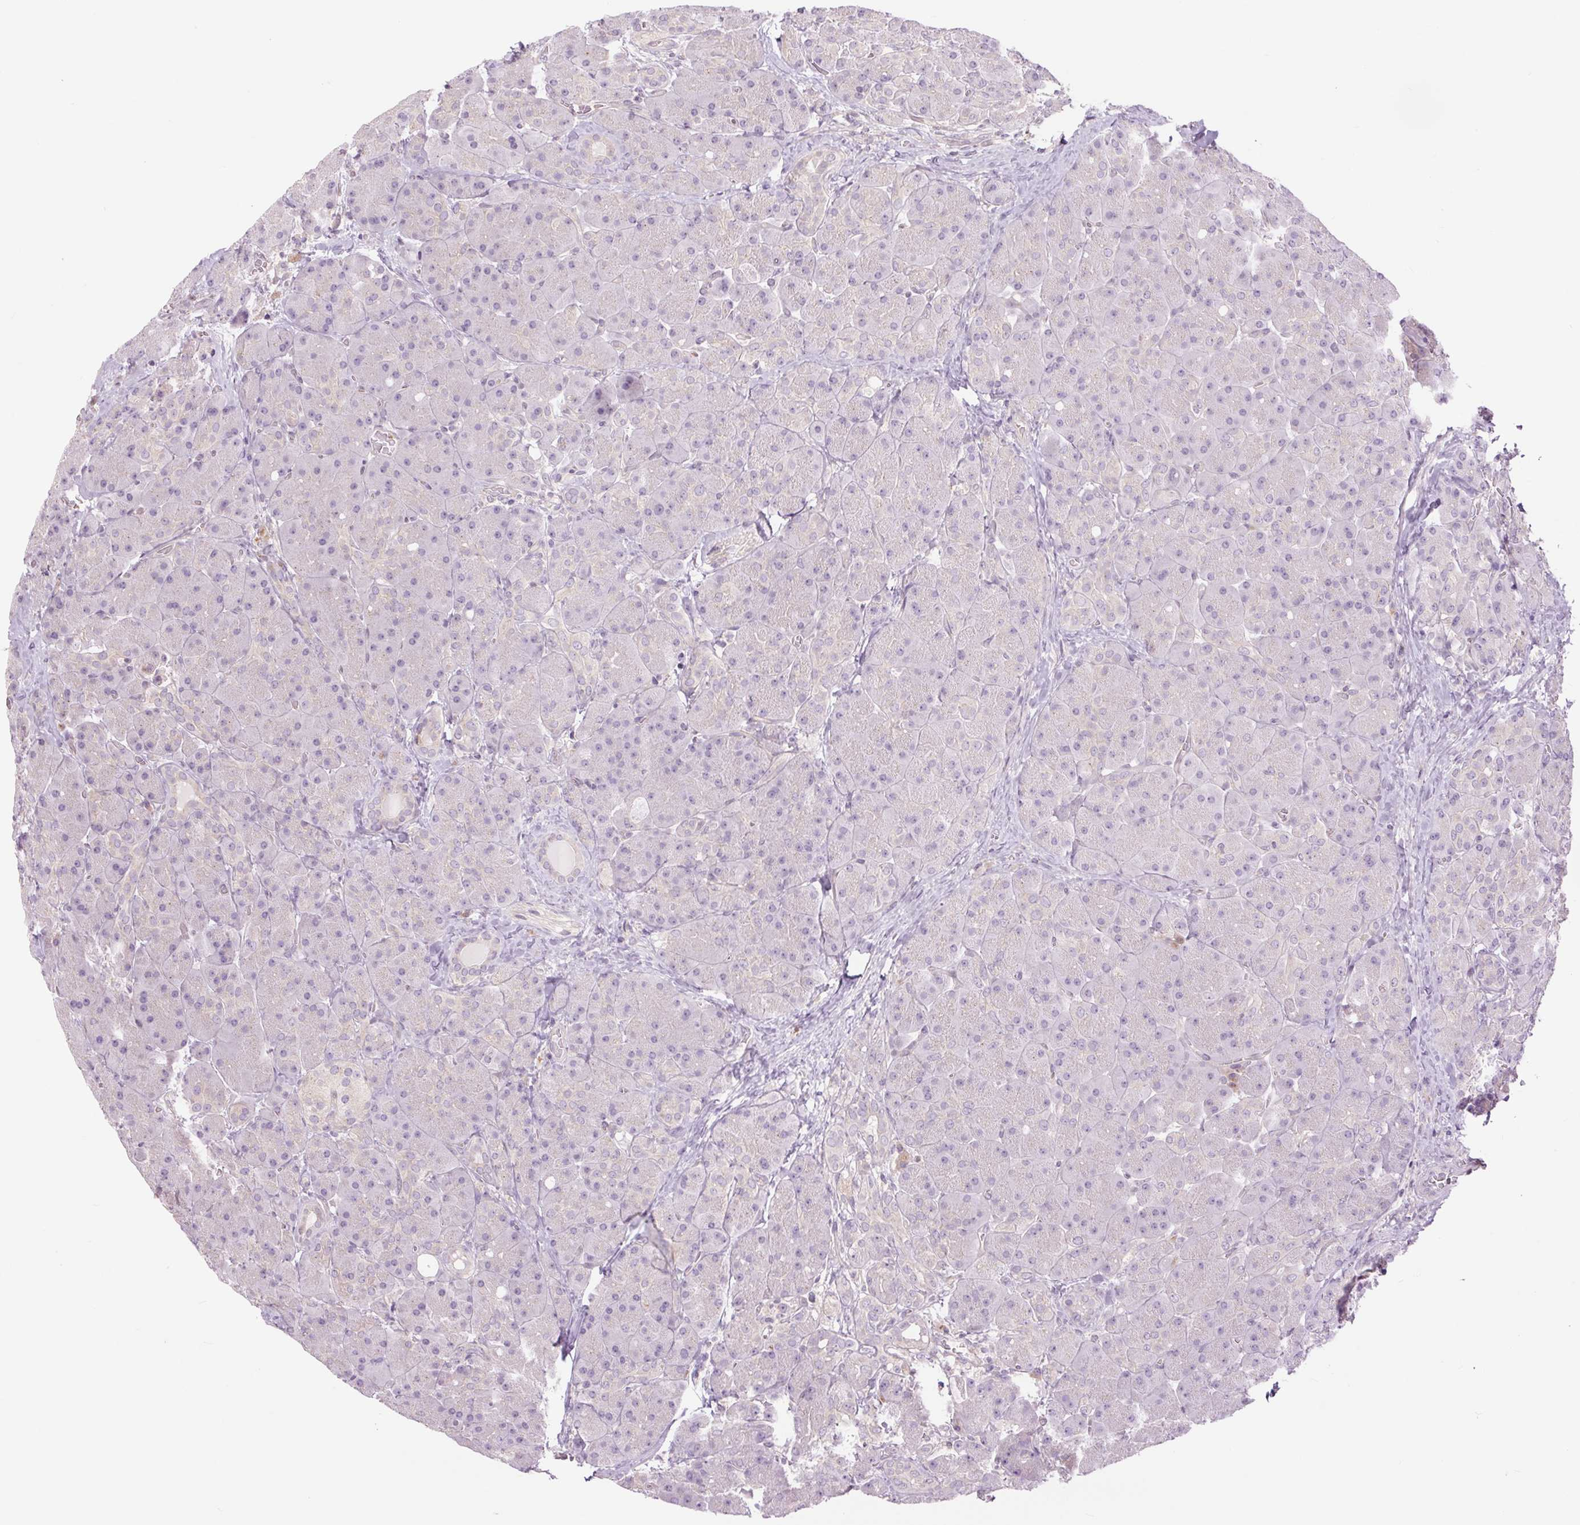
{"staining": {"intensity": "negative", "quantity": "none", "location": "none"}, "tissue": "pancreas", "cell_type": "Exocrine glandular cells", "image_type": "normal", "snomed": [{"axis": "morphology", "description": "Normal tissue, NOS"}, {"axis": "topography", "description": "Pancreas"}], "caption": "Human pancreas stained for a protein using immunohistochemistry reveals no staining in exocrine glandular cells.", "gene": "CTNNA3", "patient": {"sex": "male", "age": 55}}